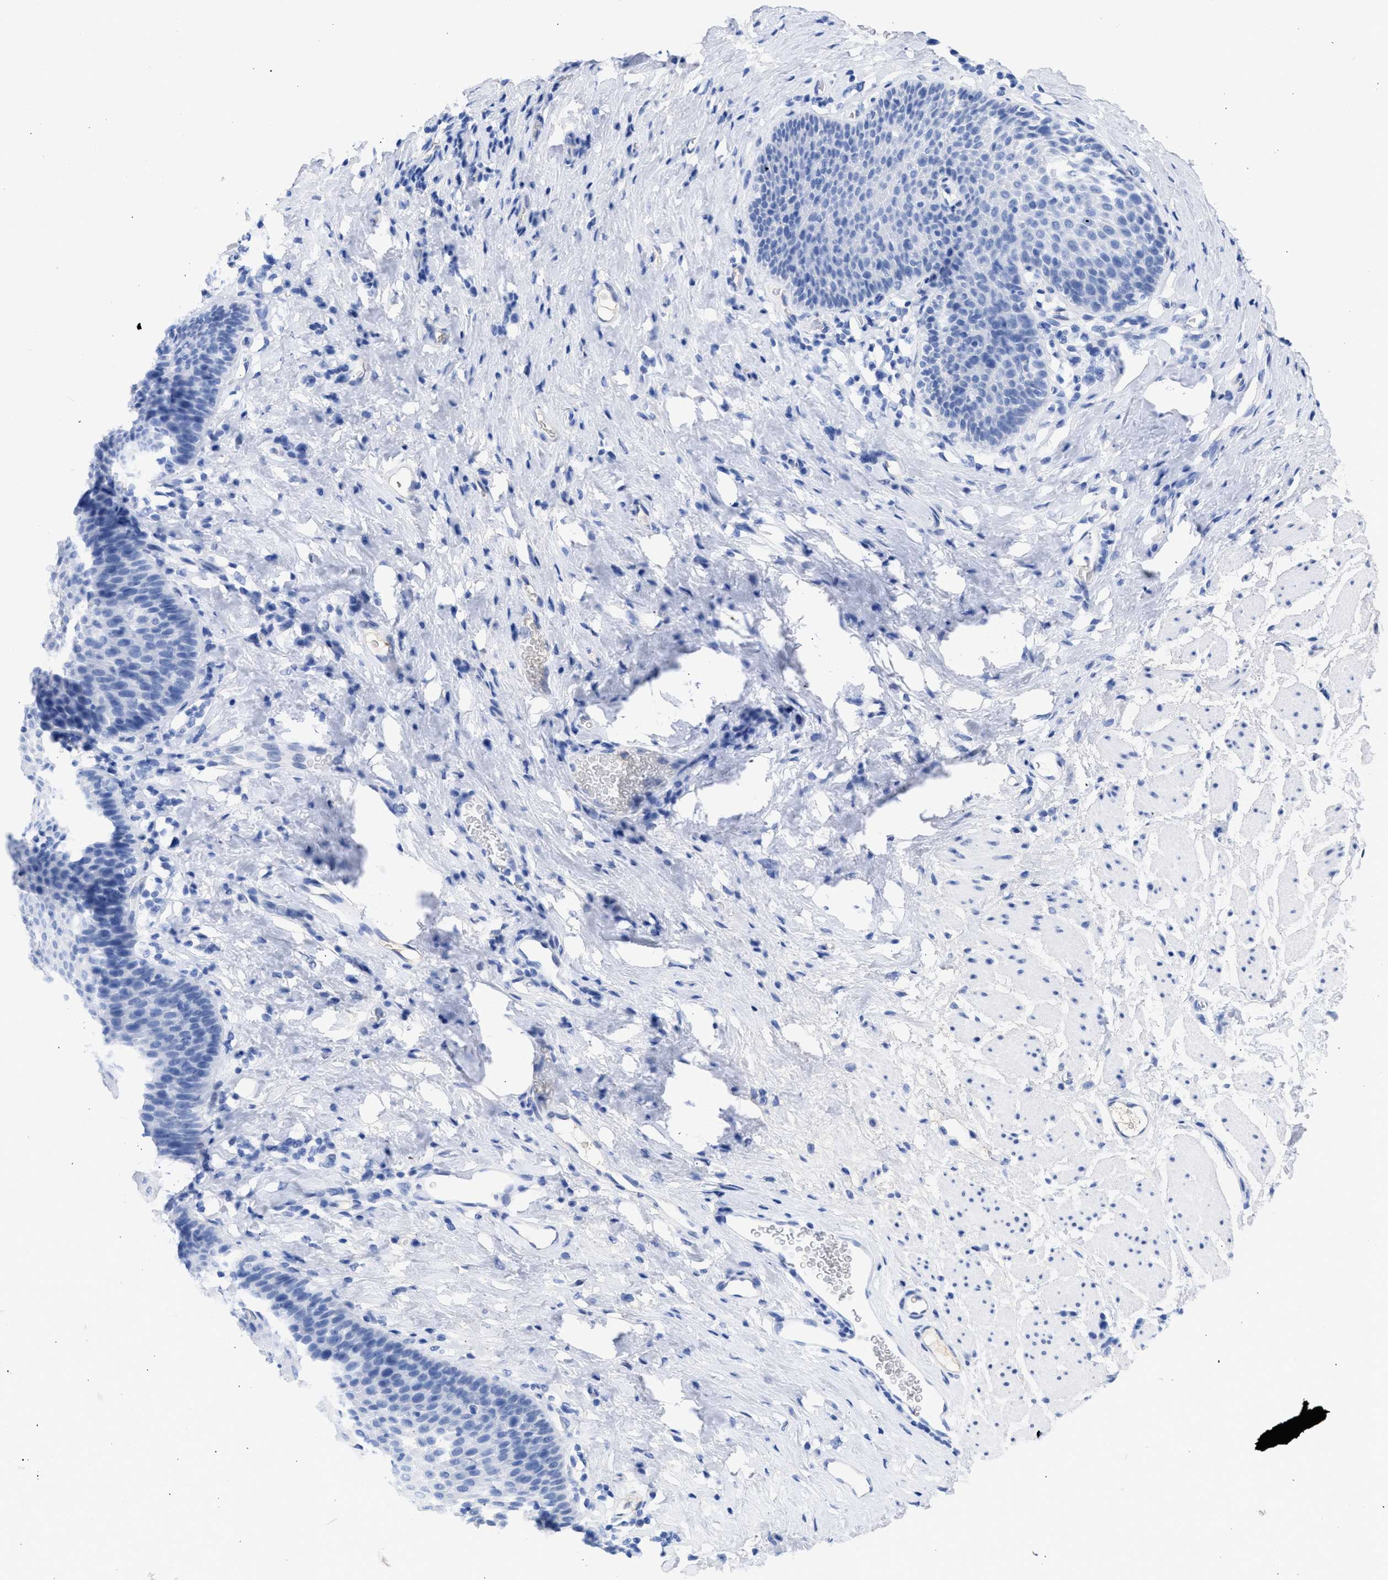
{"staining": {"intensity": "negative", "quantity": "none", "location": "none"}, "tissue": "esophagus", "cell_type": "Squamous epithelial cells", "image_type": "normal", "snomed": [{"axis": "morphology", "description": "Normal tissue, NOS"}, {"axis": "topography", "description": "Esophagus"}], "caption": "IHC image of benign human esophagus stained for a protein (brown), which exhibits no expression in squamous epithelial cells.", "gene": "RSPH1", "patient": {"sex": "female", "age": 61}}